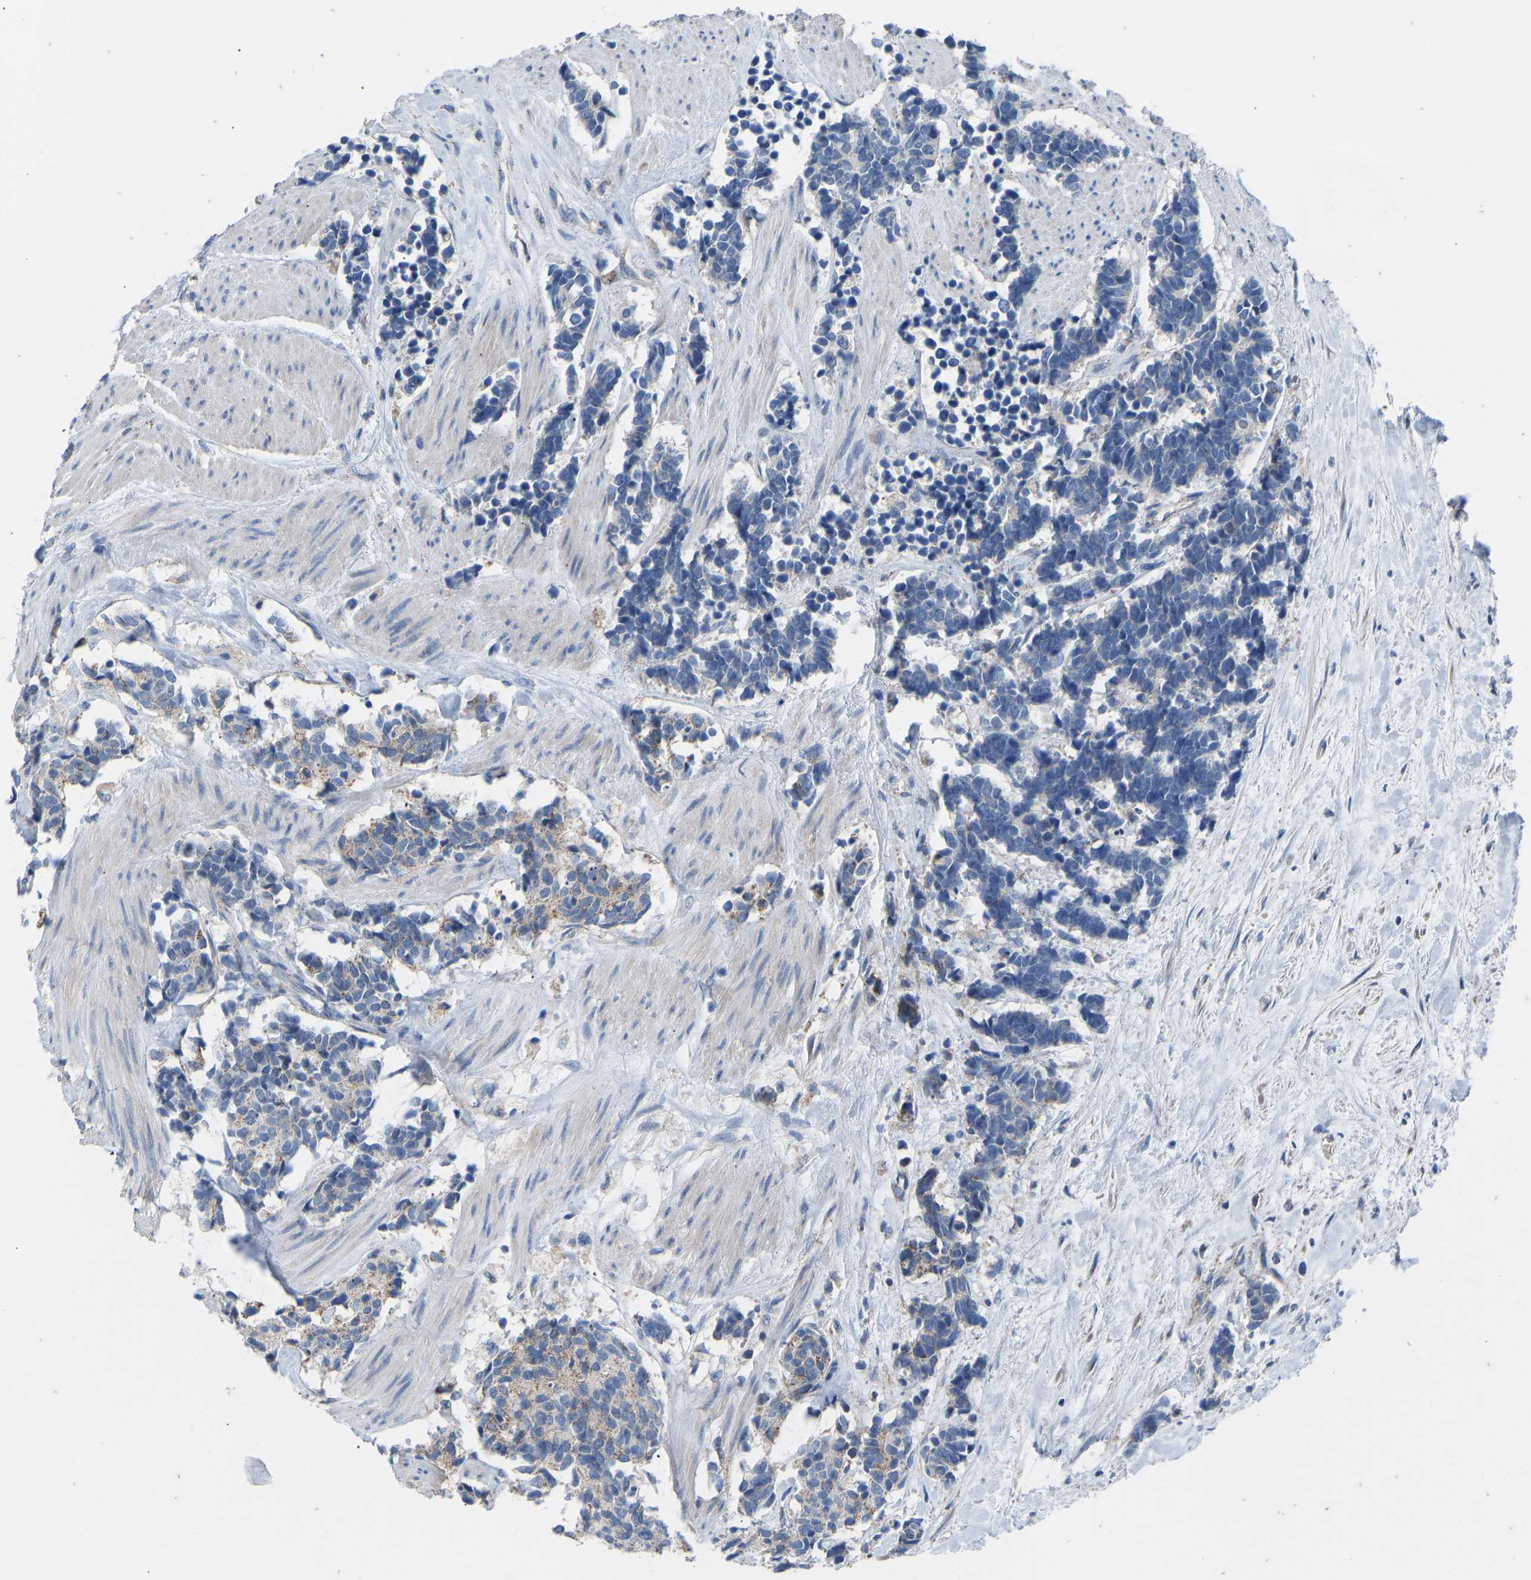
{"staining": {"intensity": "moderate", "quantity": "<25%", "location": "cytoplasmic/membranous"}, "tissue": "carcinoid", "cell_type": "Tumor cells", "image_type": "cancer", "snomed": [{"axis": "morphology", "description": "Carcinoma, NOS"}, {"axis": "morphology", "description": "Carcinoid, malignant, NOS"}, {"axis": "topography", "description": "Urinary bladder"}], "caption": "Carcinoid was stained to show a protein in brown. There is low levels of moderate cytoplasmic/membranous positivity in about <25% of tumor cells.", "gene": "OLIG2", "patient": {"sex": "male", "age": 57}}